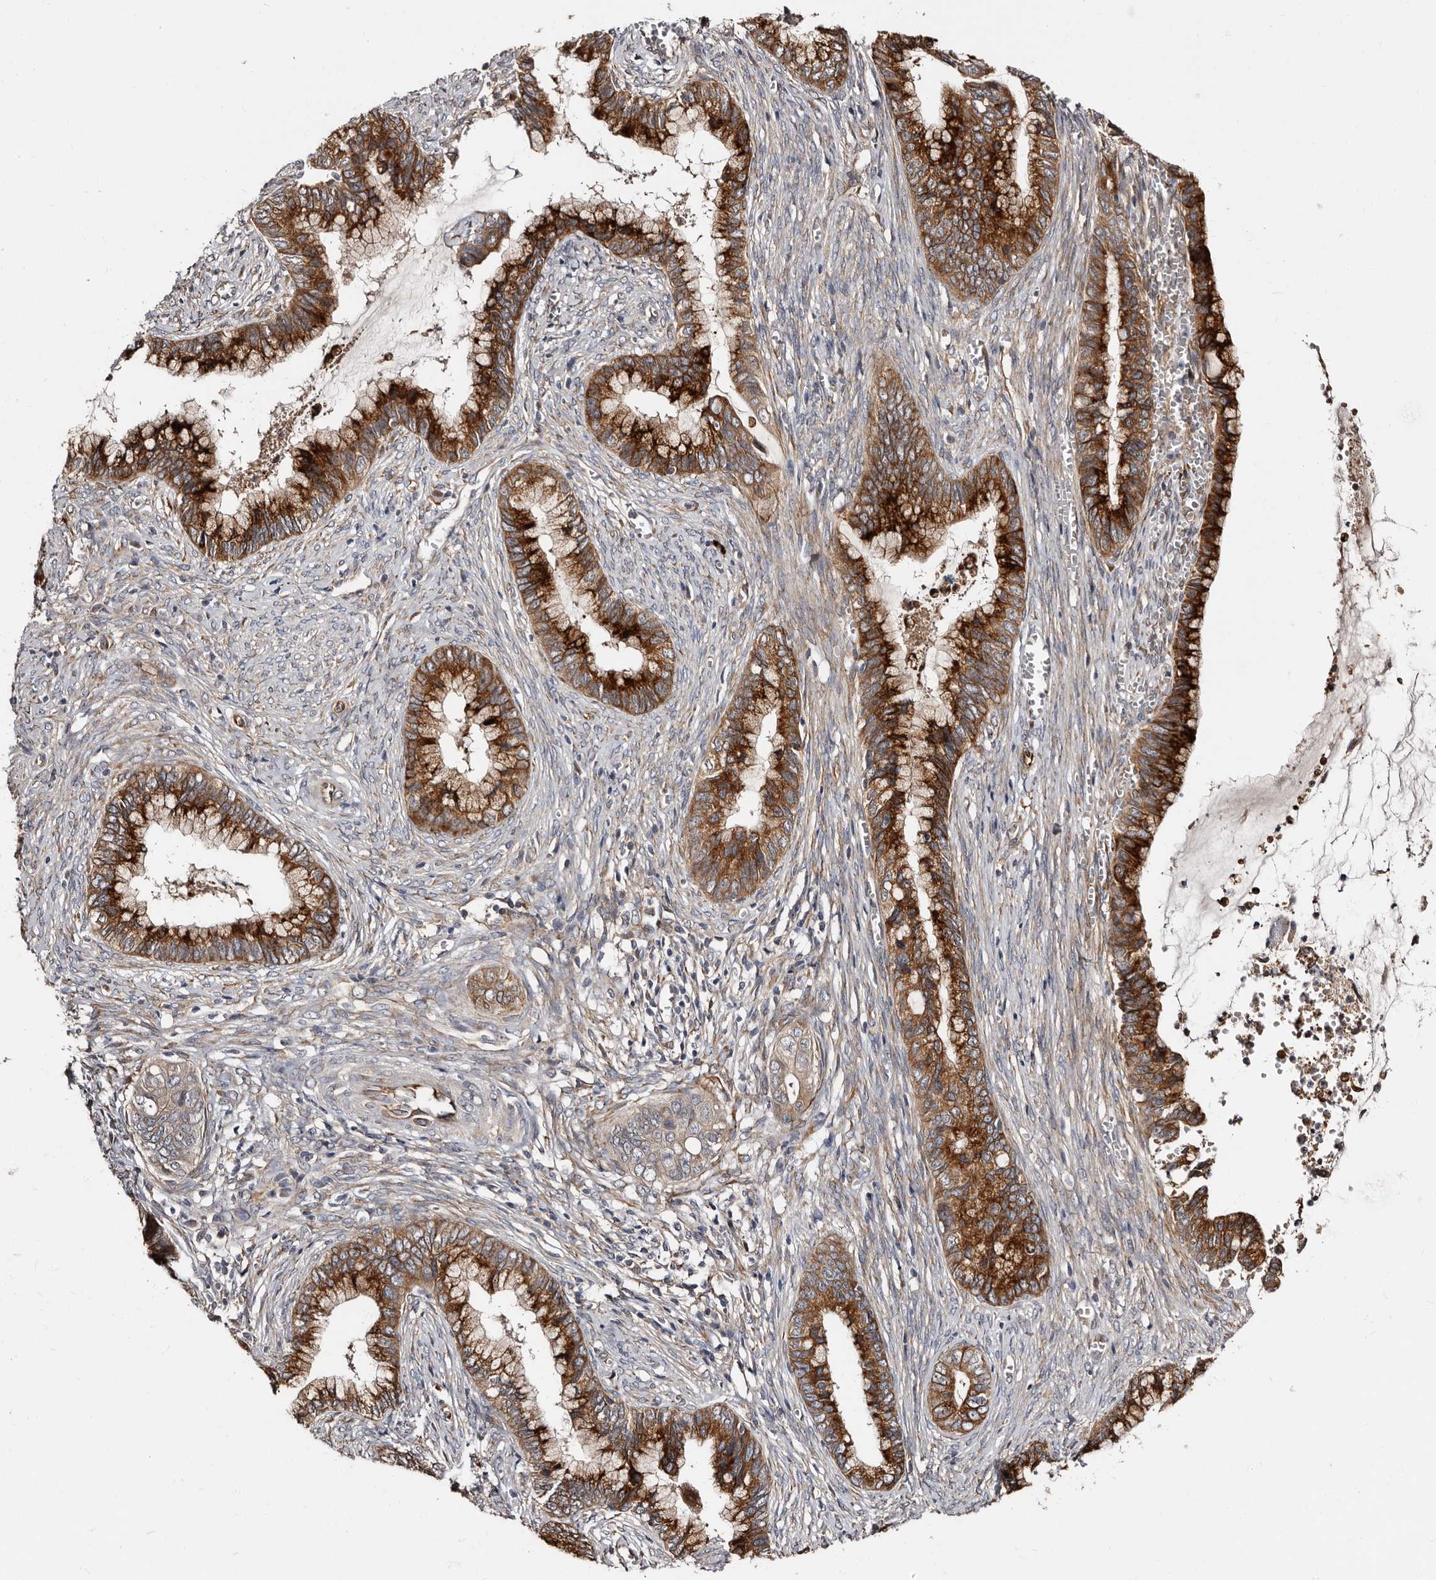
{"staining": {"intensity": "strong", "quantity": ">75%", "location": "cytoplasmic/membranous"}, "tissue": "cervical cancer", "cell_type": "Tumor cells", "image_type": "cancer", "snomed": [{"axis": "morphology", "description": "Adenocarcinoma, NOS"}, {"axis": "topography", "description": "Cervix"}], "caption": "Immunohistochemistry (IHC) (DAB) staining of human cervical cancer (adenocarcinoma) displays strong cytoplasmic/membranous protein positivity in approximately >75% of tumor cells.", "gene": "TBC1D22B", "patient": {"sex": "female", "age": 44}}